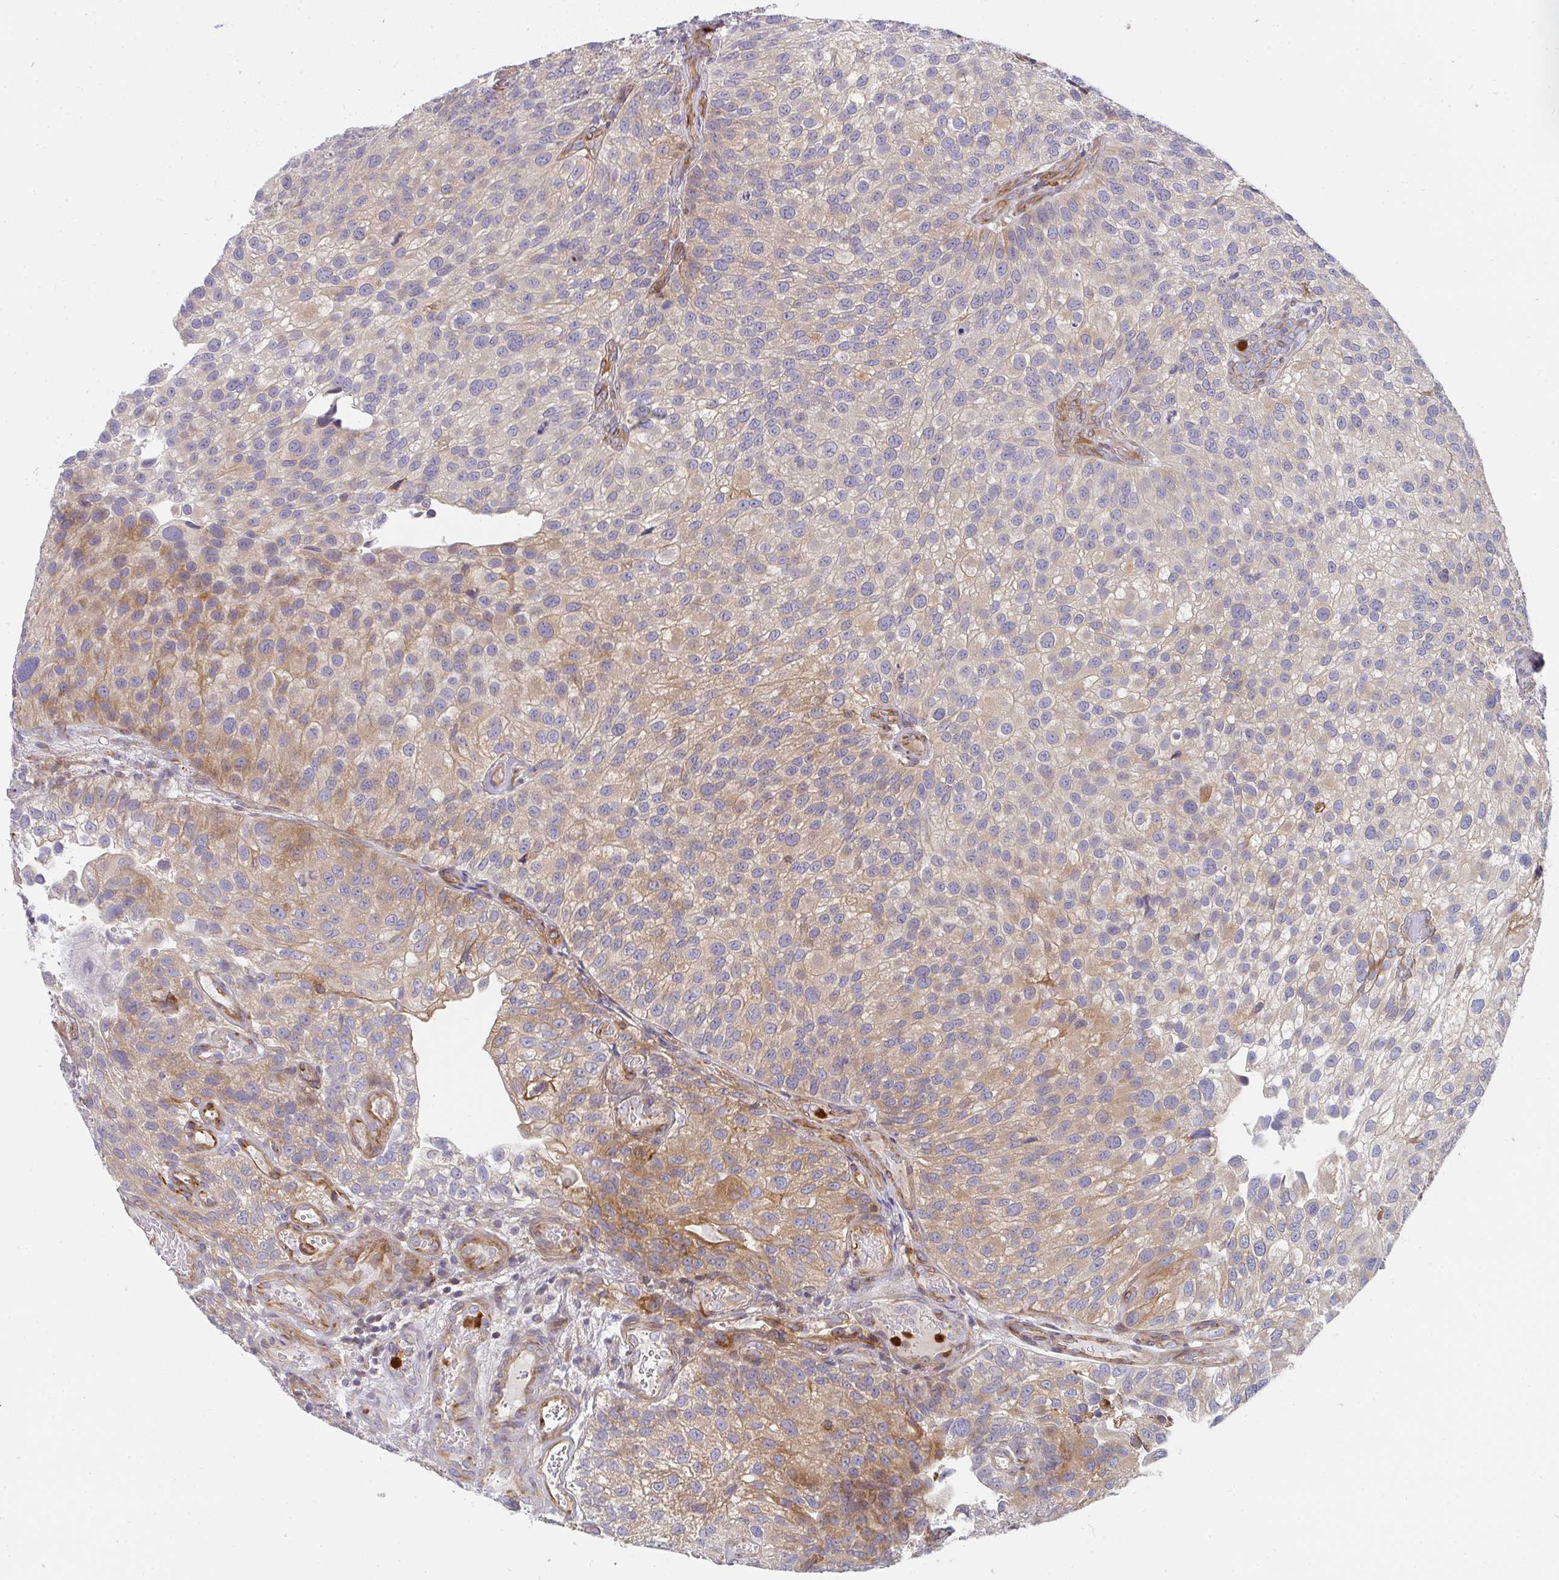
{"staining": {"intensity": "moderate", "quantity": "<25%", "location": "cytoplasmic/membranous"}, "tissue": "urothelial cancer", "cell_type": "Tumor cells", "image_type": "cancer", "snomed": [{"axis": "morphology", "description": "Urothelial carcinoma, NOS"}, {"axis": "topography", "description": "Urinary bladder"}], "caption": "Protein staining exhibits moderate cytoplasmic/membranous positivity in about <25% of tumor cells in transitional cell carcinoma. Immunohistochemistry stains the protein in brown and the nuclei are stained blue.", "gene": "CSF3R", "patient": {"sex": "male", "age": 87}}